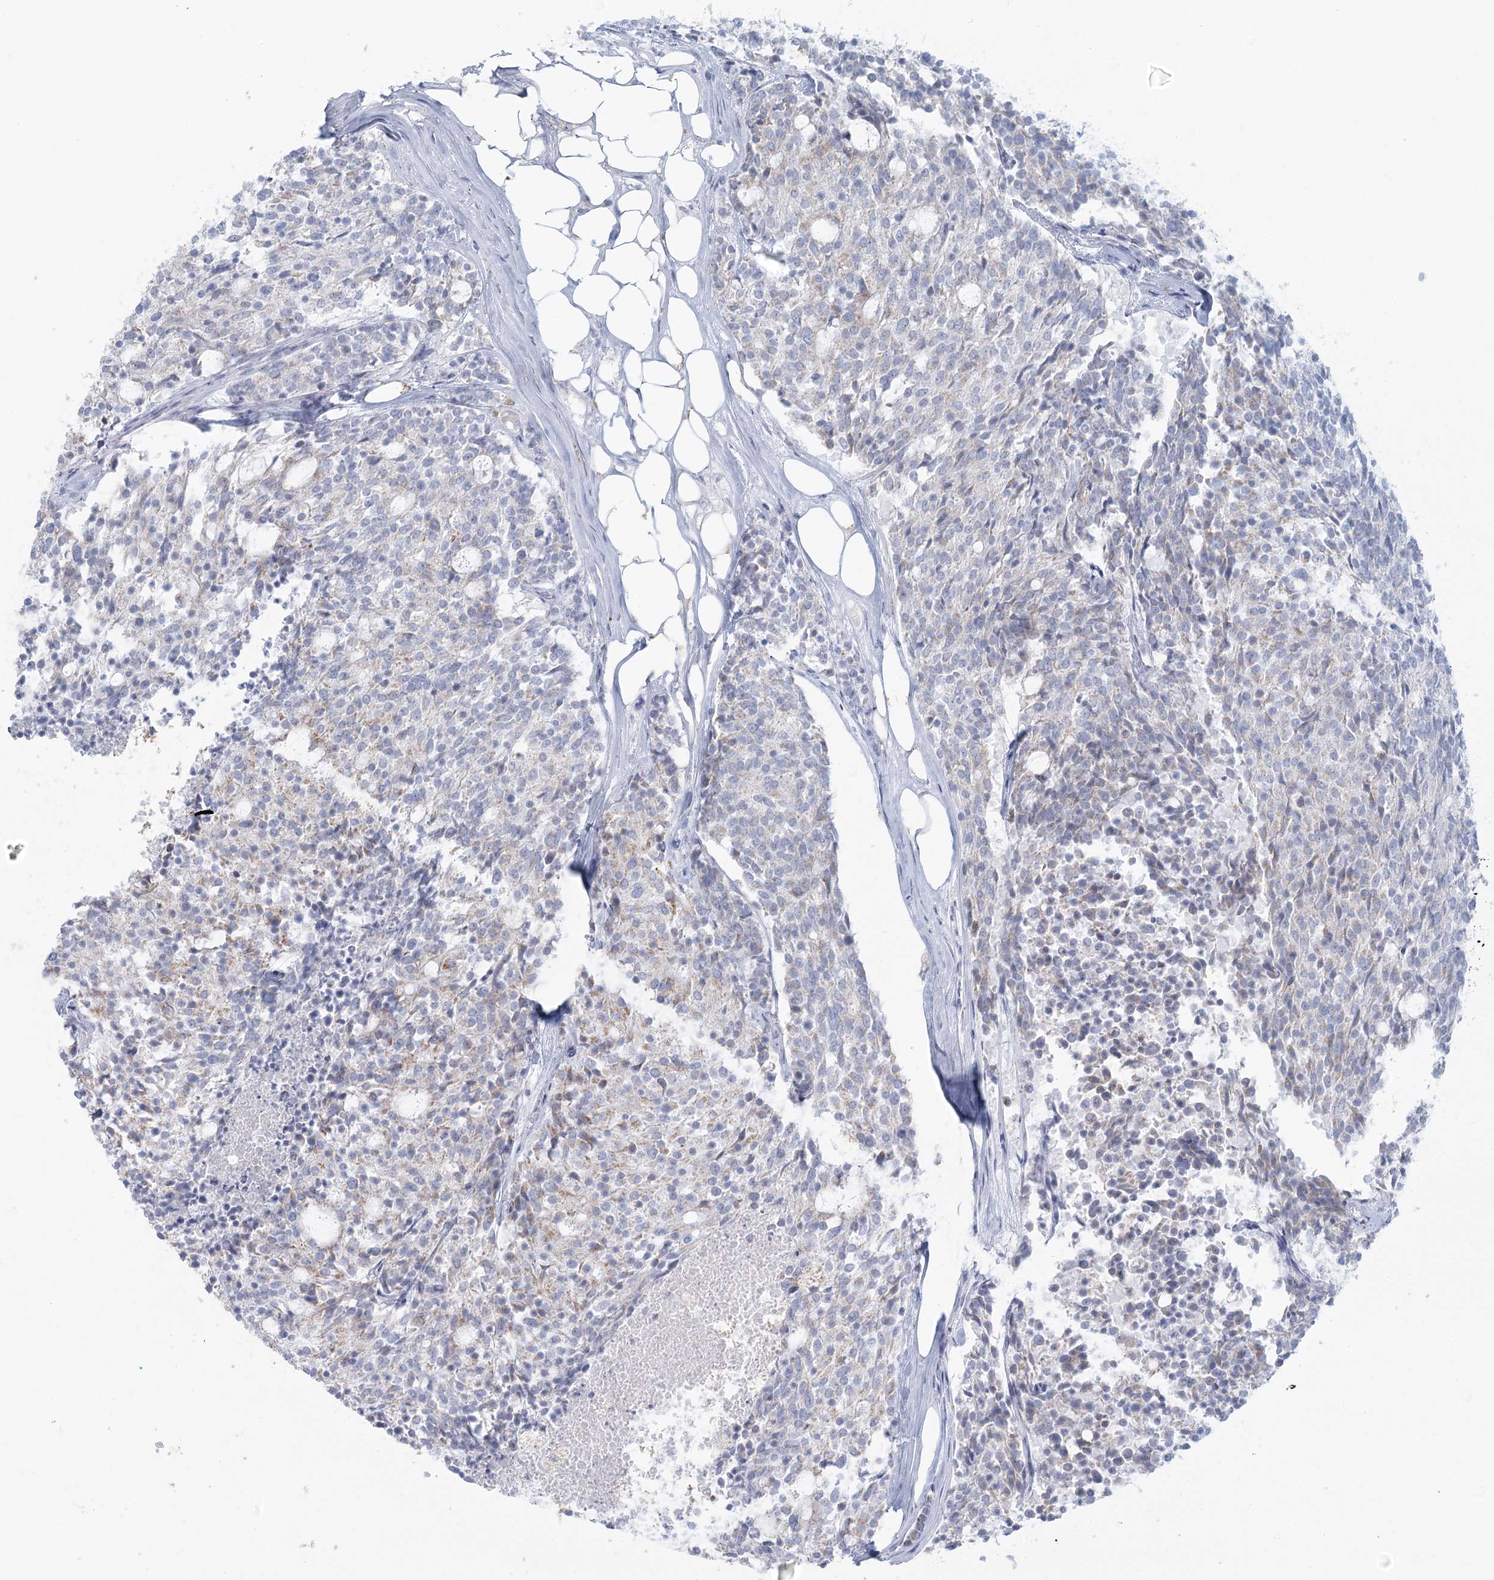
{"staining": {"intensity": "weak", "quantity": "<25%", "location": "cytoplasmic/membranous"}, "tissue": "carcinoid", "cell_type": "Tumor cells", "image_type": "cancer", "snomed": [{"axis": "morphology", "description": "Carcinoid, malignant, NOS"}, {"axis": "topography", "description": "Pancreas"}], "caption": "A histopathology image of human carcinoid (malignant) is negative for staining in tumor cells.", "gene": "BPHL", "patient": {"sex": "female", "age": 54}}